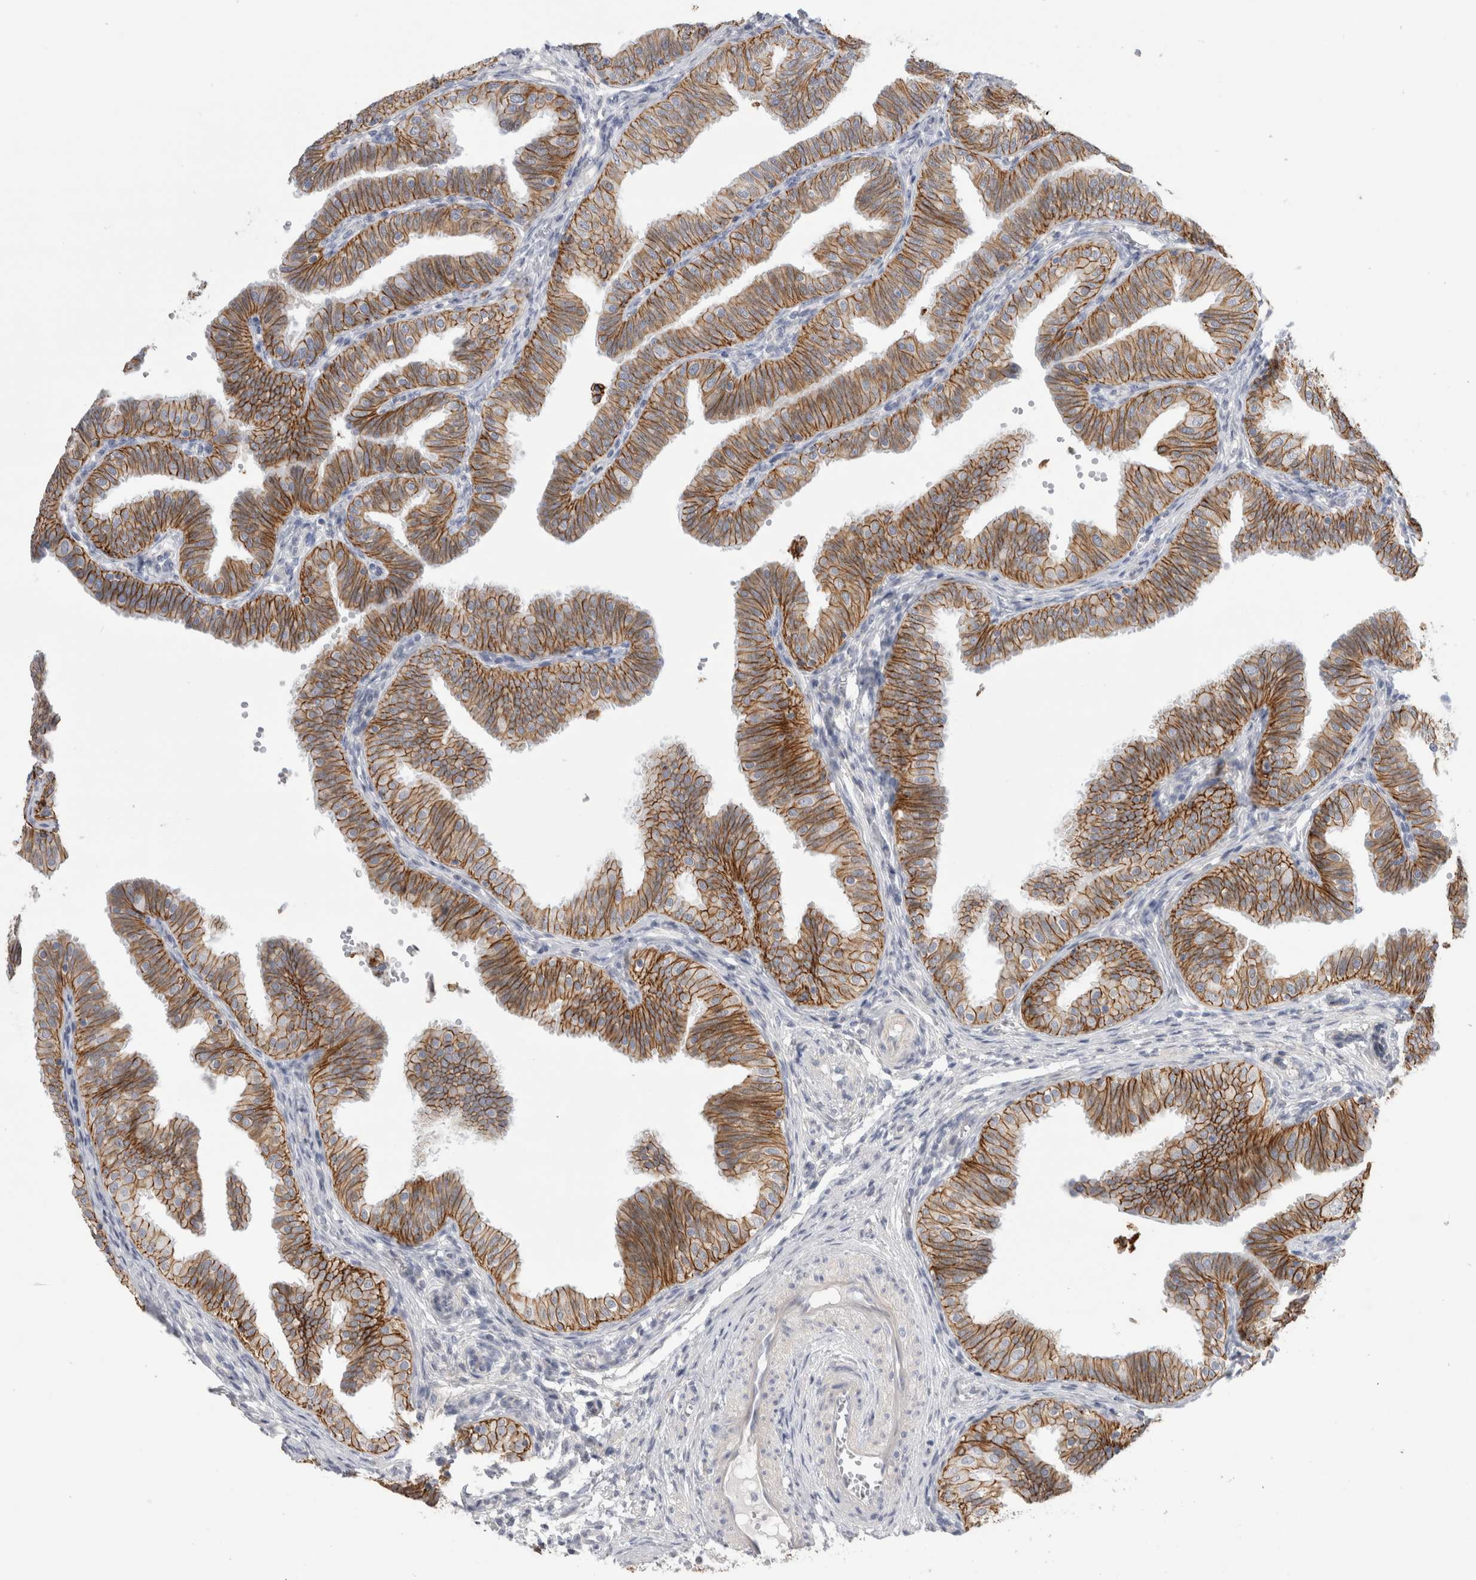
{"staining": {"intensity": "moderate", "quantity": ">75%", "location": "cytoplasmic/membranous"}, "tissue": "fallopian tube", "cell_type": "Glandular cells", "image_type": "normal", "snomed": [{"axis": "morphology", "description": "Normal tissue, NOS"}, {"axis": "topography", "description": "Fallopian tube"}], "caption": "Protein expression by immunohistochemistry (IHC) demonstrates moderate cytoplasmic/membranous expression in about >75% of glandular cells in benign fallopian tube.", "gene": "VANGL1", "patient": {"sex": "female", "age": 35}}